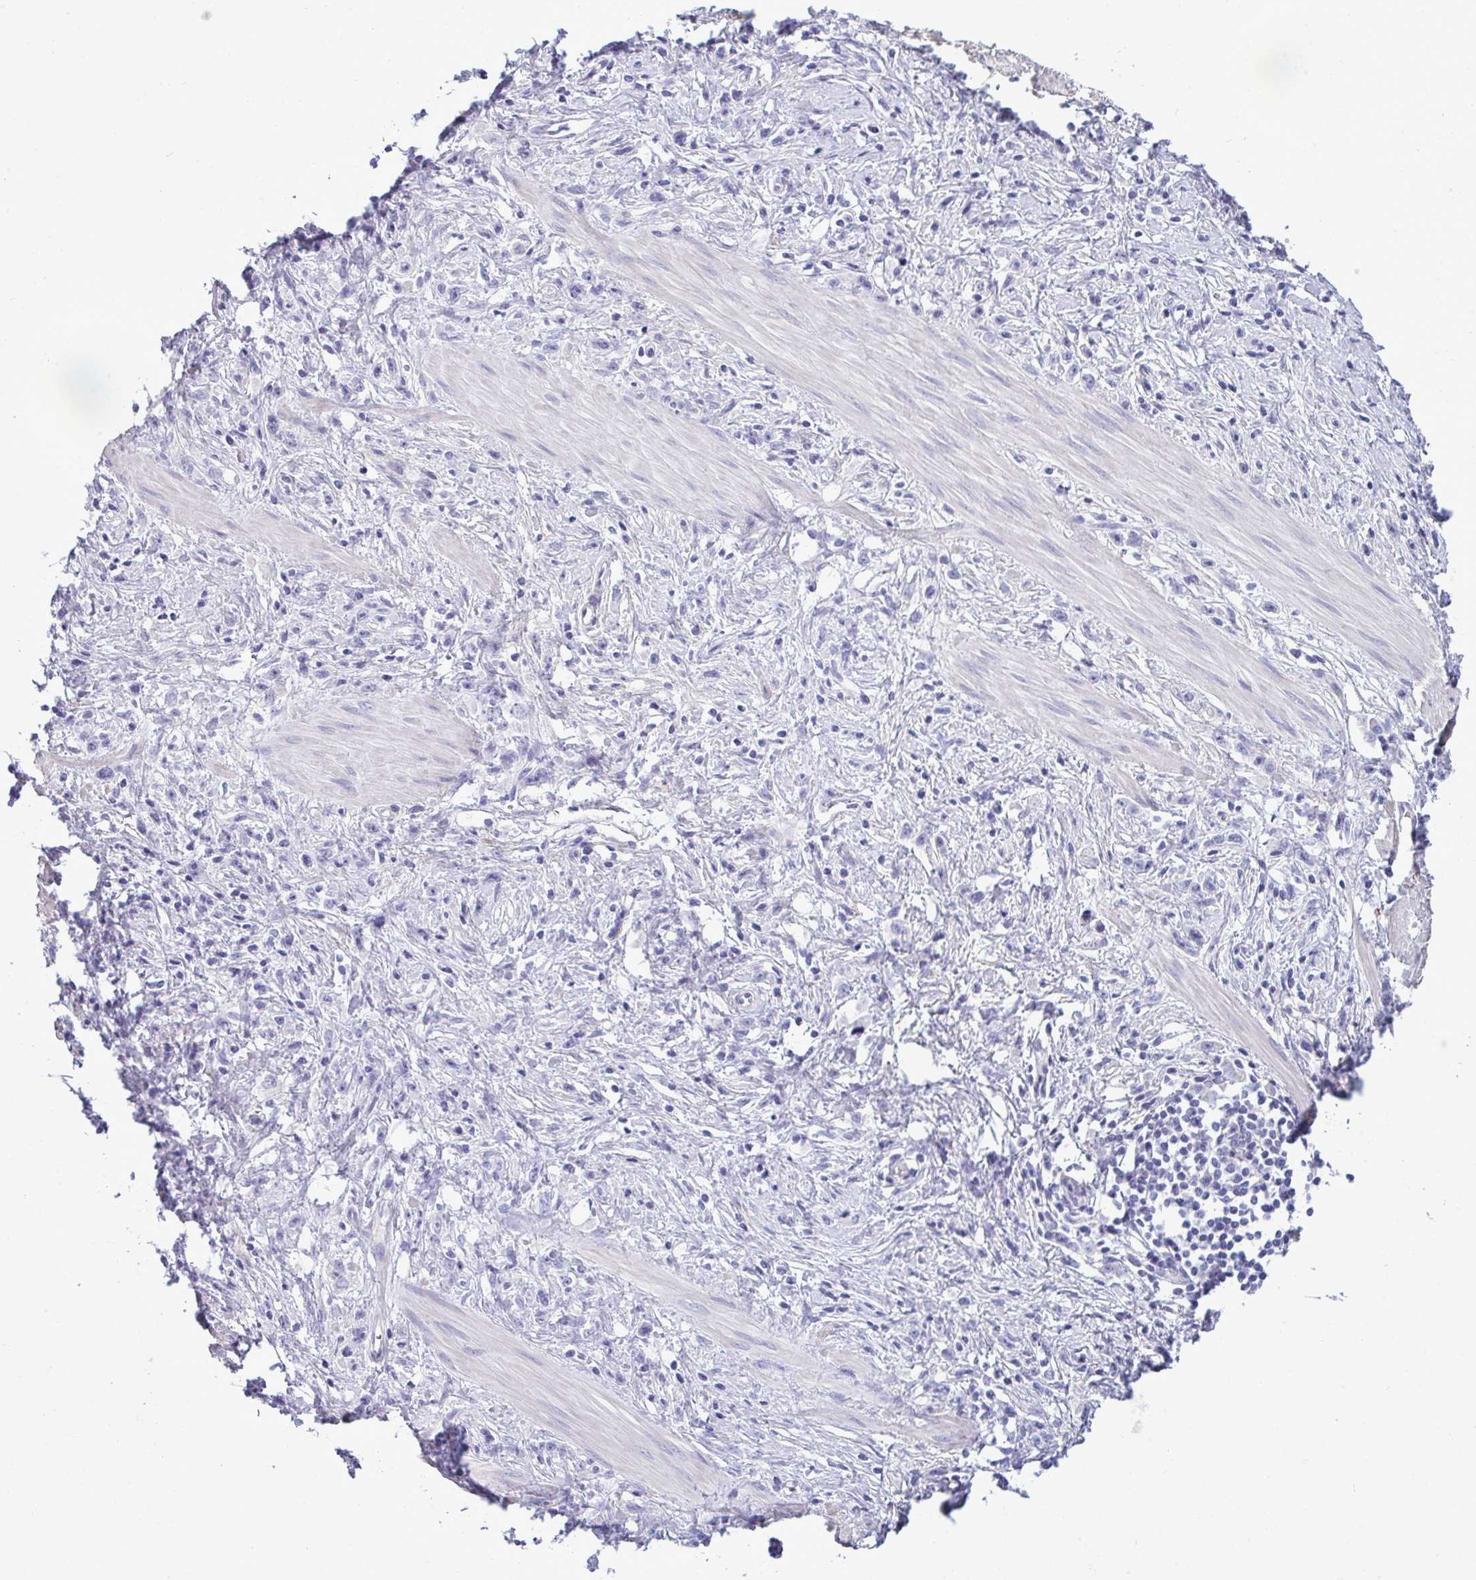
{"staining": {"intensity": "negative", "quantity": "none", "location": "none"}, "tissue": "stomach cancer", "cell_type": "Tumor cells", "image_type": "cancer", "snomed": [{"axis": "morphology", "description": "Adenocarcinoma, NOS"}, {"axis": "topography", "description": "Stomach"}], "caption": "The micrograph shows no significant staining in tumor cells of stomach cancer (adenocarcinoma).", "gene": "MYH10", "patient": {"sex": "male", "age": 47}}